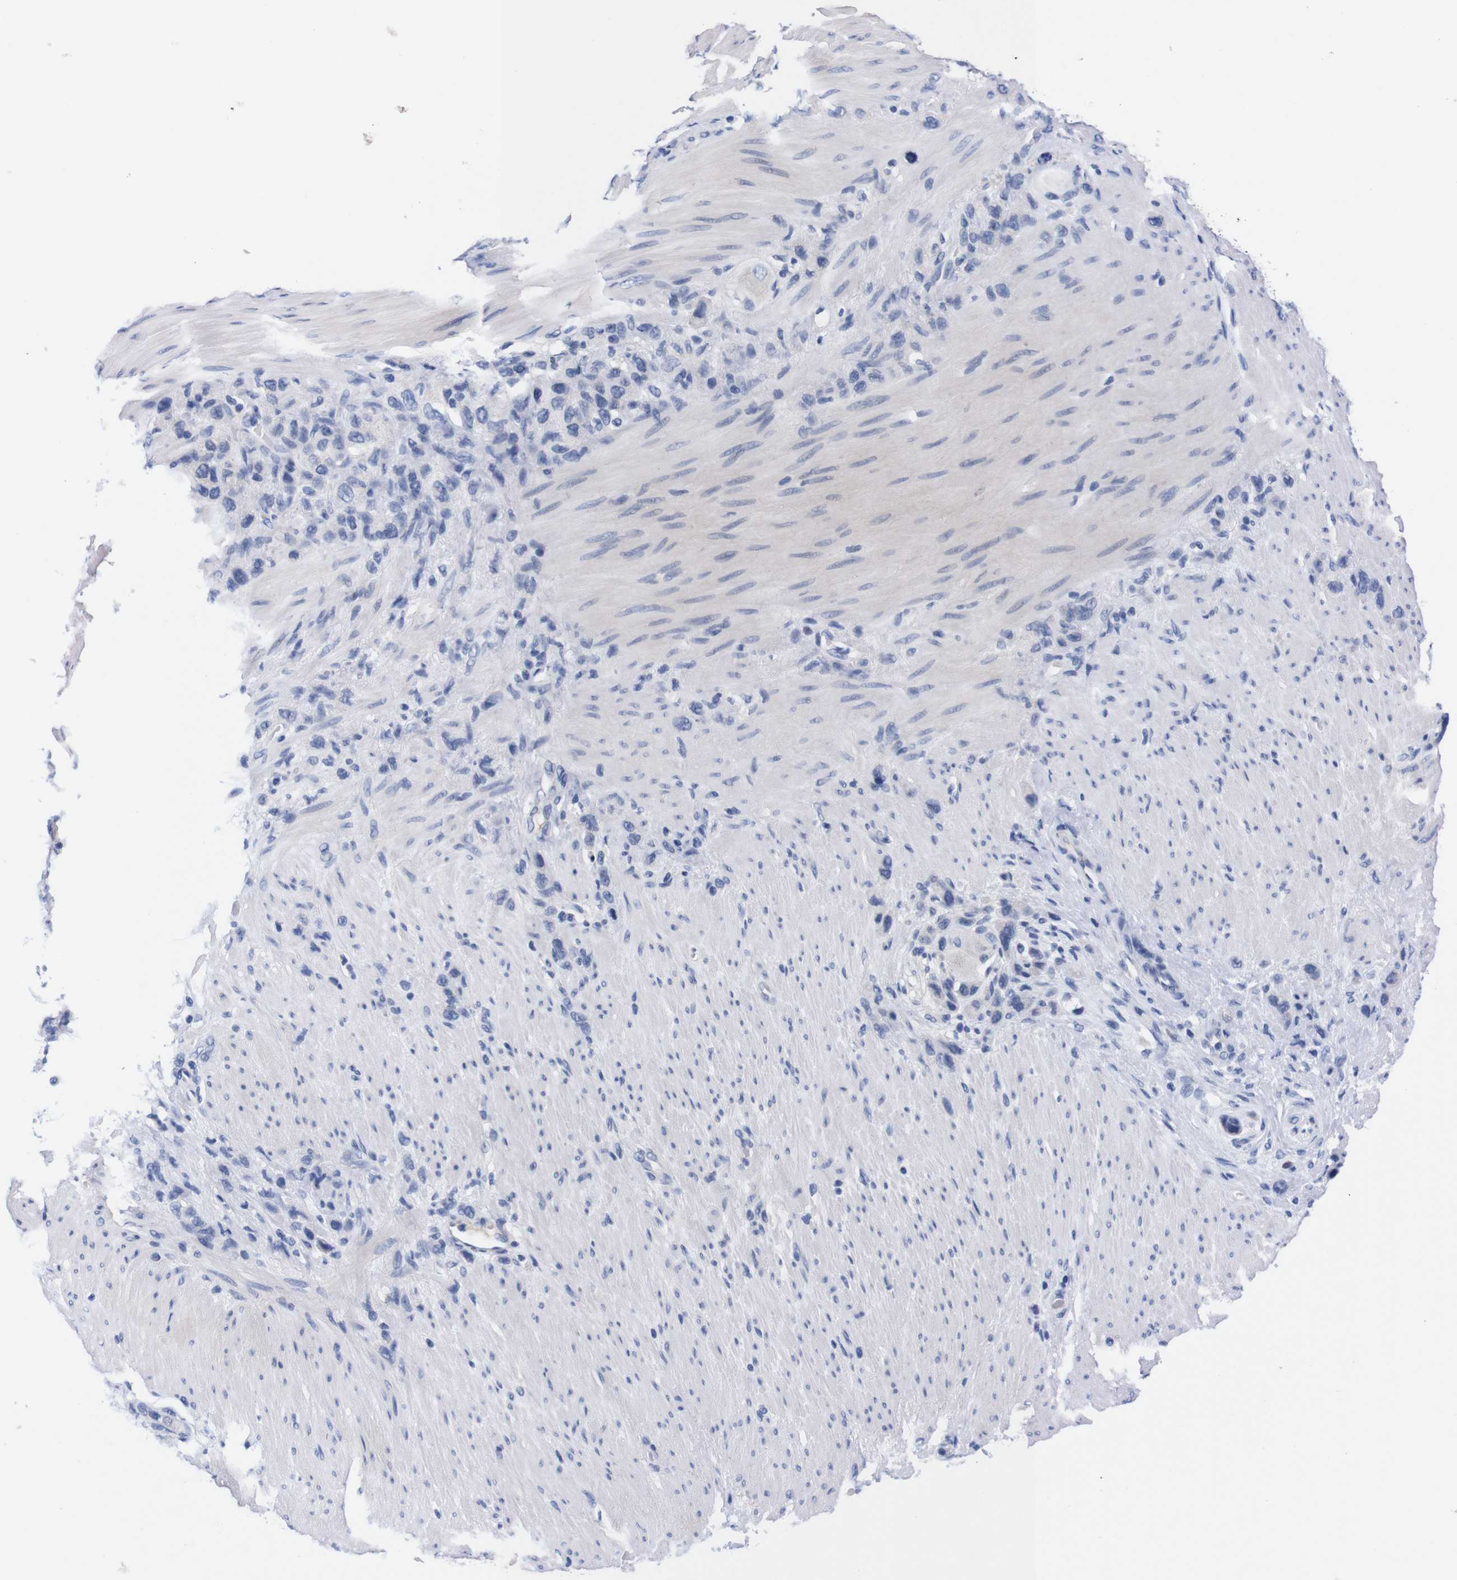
{"staining": {"intensity": "negative", "quantity": "none", "location": "none"}, "tissue": "stomach cancer", "cell_type": "Tumor cells", "image_type": "cancer", "snomed": [{"axis": "morphology", "description": "Adenocarcinoma, NOS"}, {"axis": "morphology", "description": "Adenocarcinoma, High grade"}, {"axis": "topography", "description": "Stomach, upper"}, {"axis": "topography", "description": "Stomach, lower"}], "caption": "An image of stomach adenocarcinoma stained for a protein displays no brown staining in tumor cells.", "gene": "FAM210A", "patient": {"sex": "female", "age": 65}}